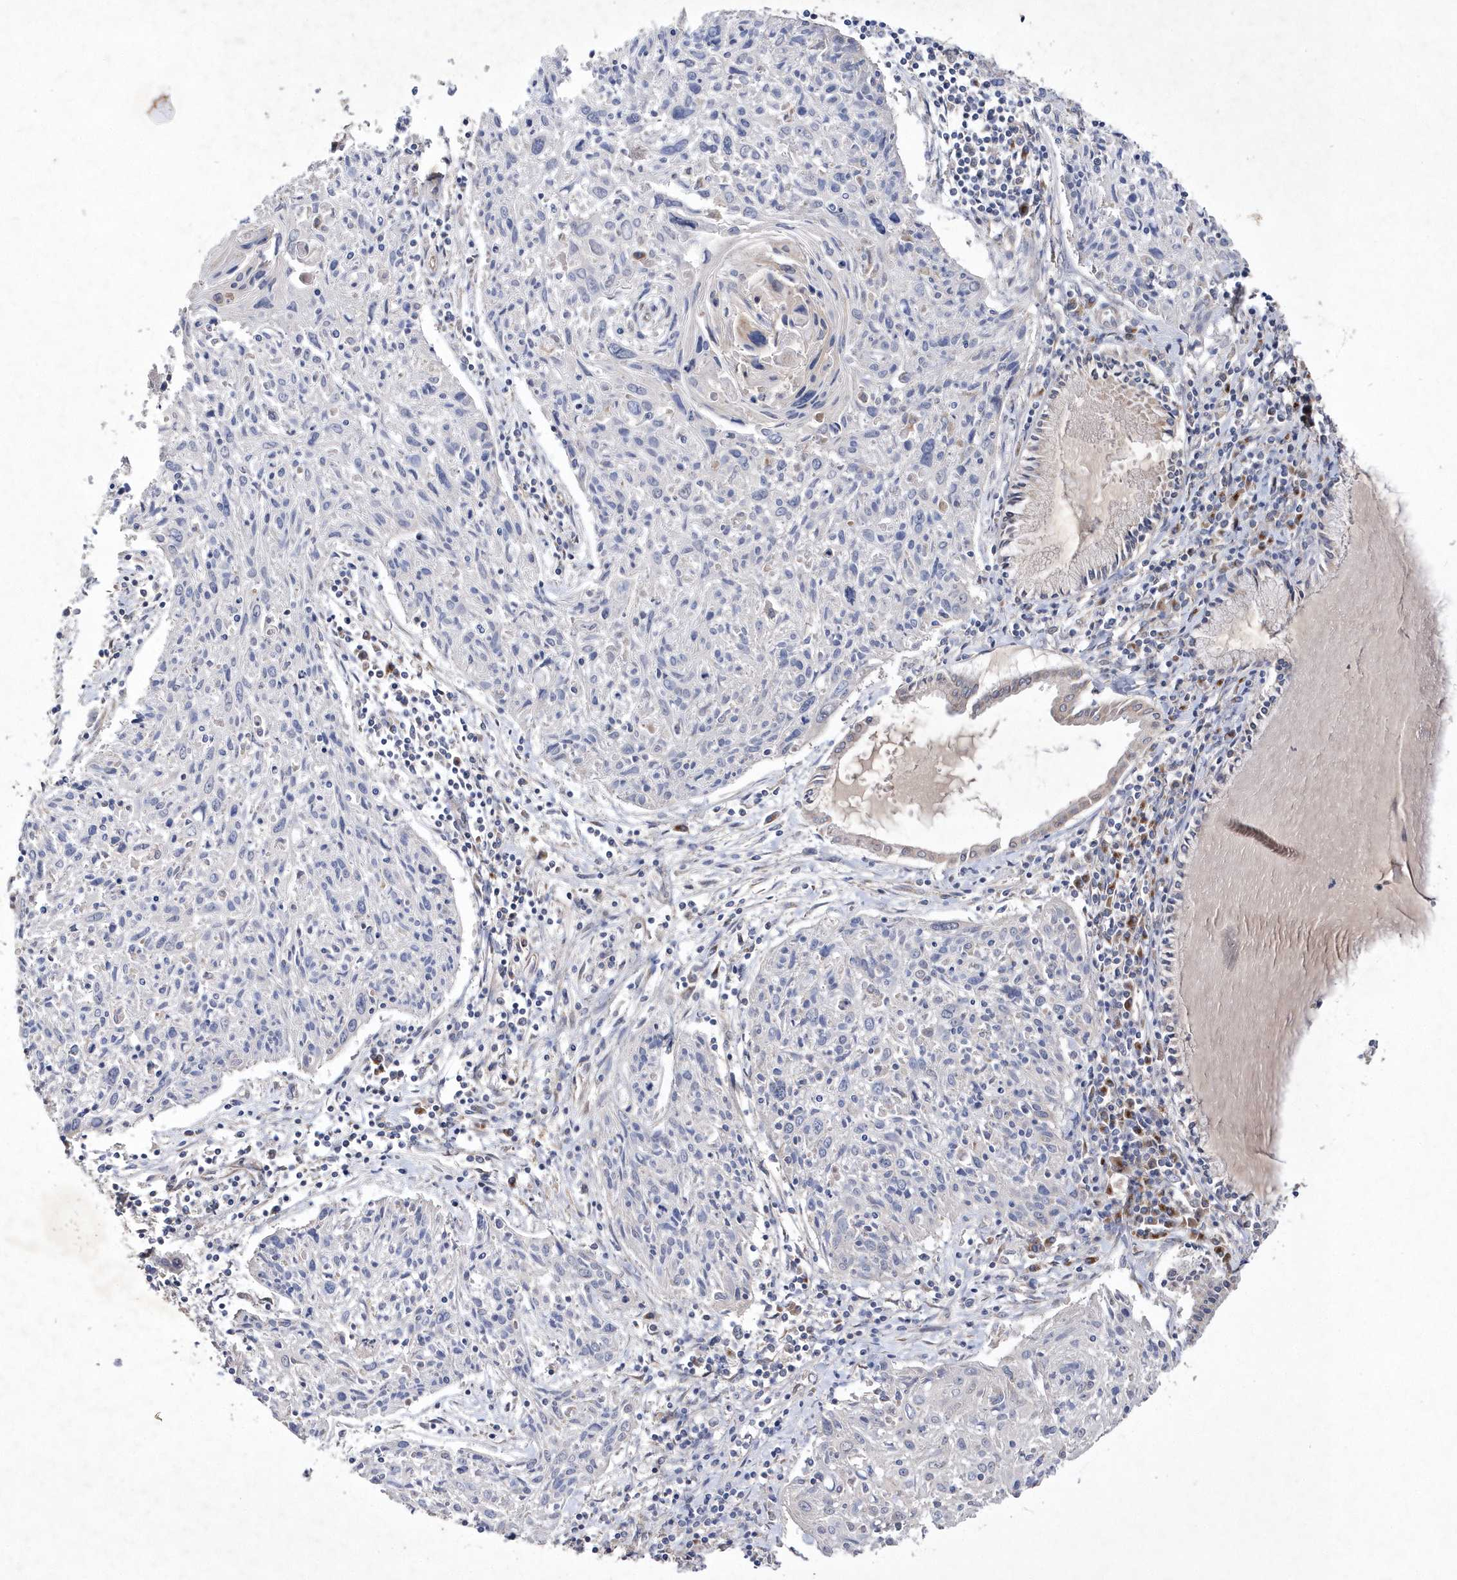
{"staining": {"intensity": "negative", "quantity": "none", "location": "none"}, "tissue": "cervical cancer", "cell_type": "Tumor cells", "image_type": "cancer", "snomed": [{"axis": "morphology", "description": "Squamous cell carcinoma, NOS"}, {"axis": "topography", "description": "Cervix"}], "caption": "The immunohistochemistry (IHC) micrograph has no significant positivity in tumor cells of cervical cancer (squamous cell carcinoma) tissue.", "gene": "METTL8", "patient": {"sex": "female", "age": 51}}